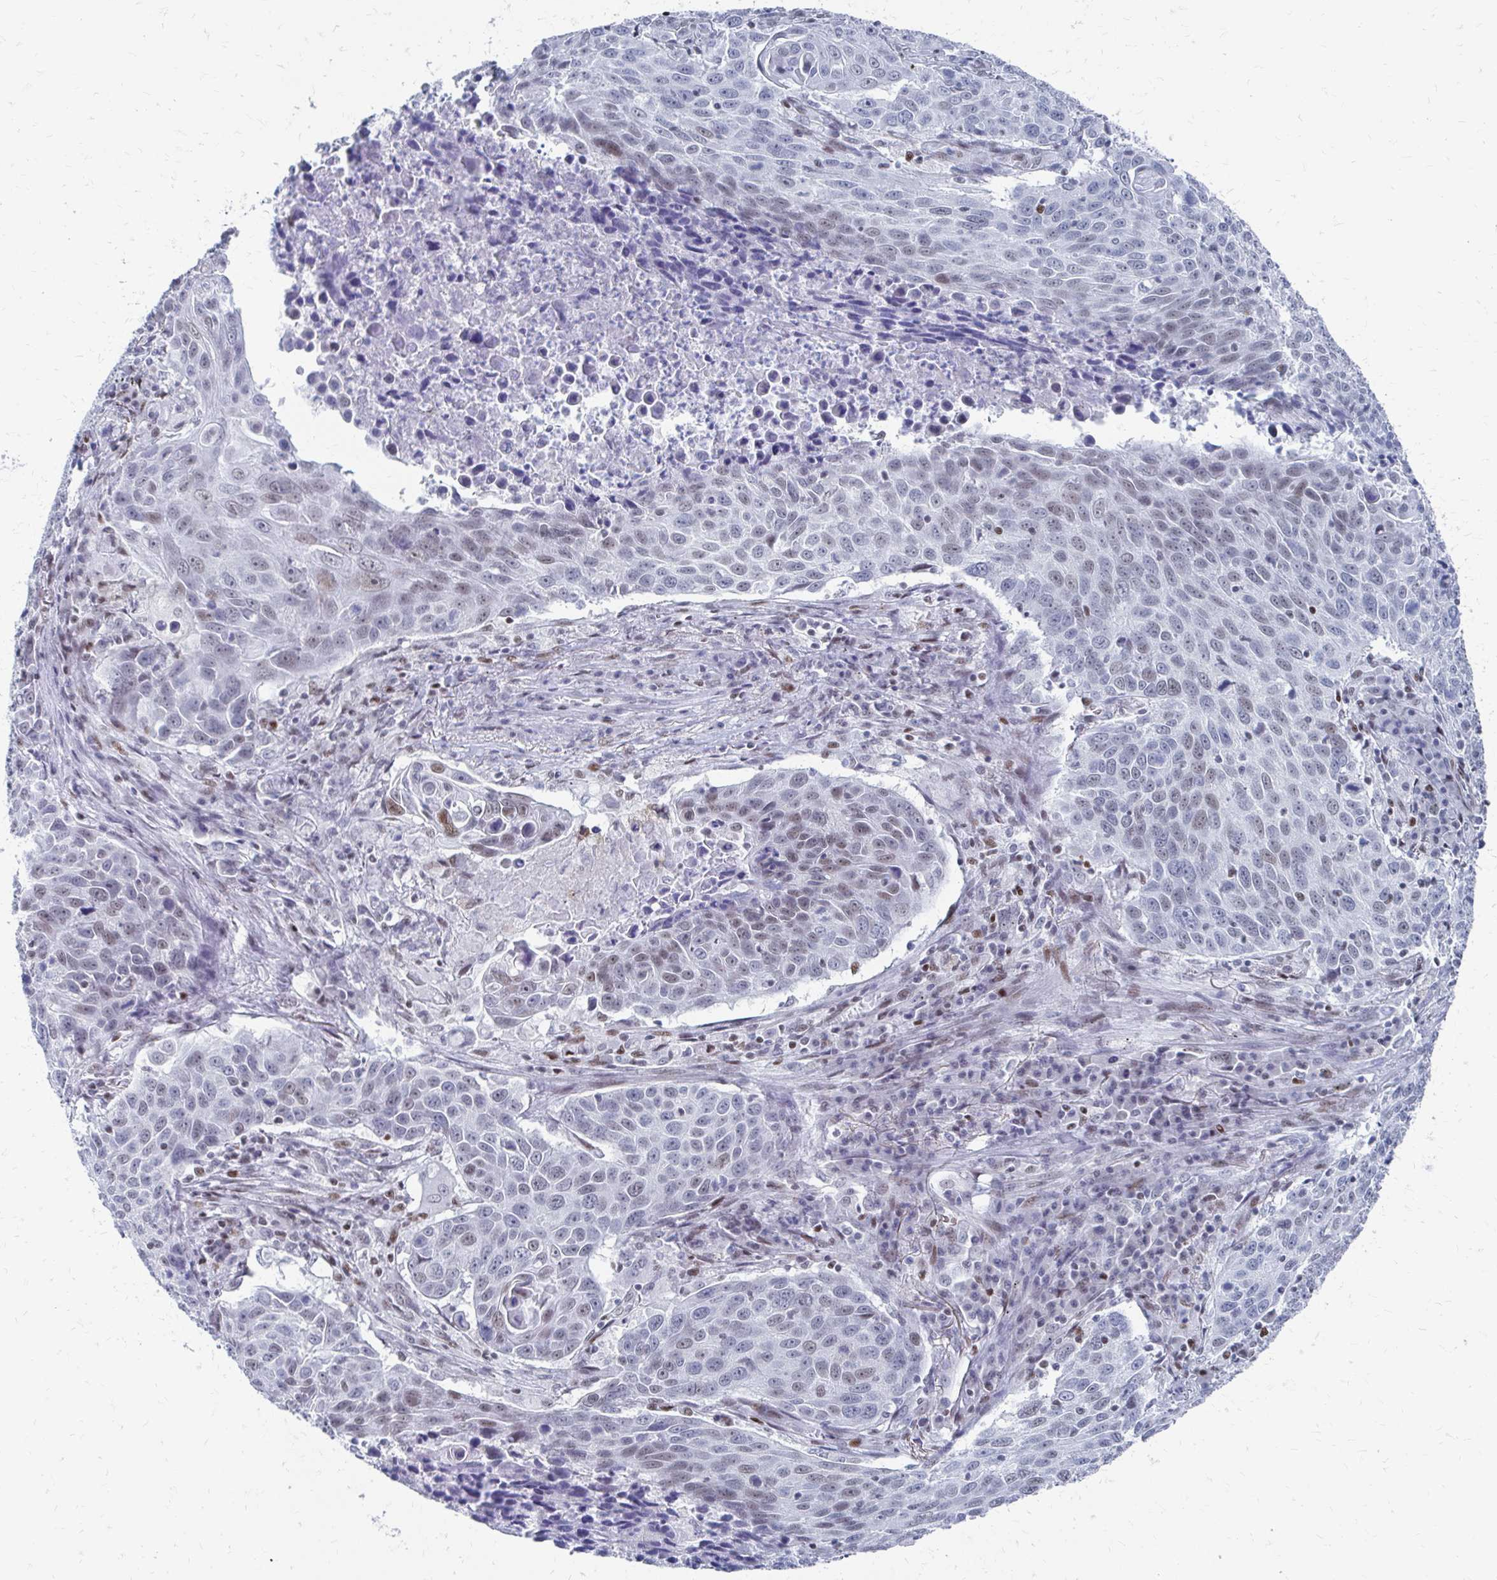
{"staining": {"intensity": "moderate", "quantity": "<25%", "location": "nuclear"}, "tissue": "lung cancer", "cell_type": "Tumor cells", "image_type": "cancer", "snomed": [{"axis": "morphology", "description": "Squamous cell carcinoma, NOS"}, {"axis": "topography", "description": "Lung"}], "caption": "Approximately <25% of tumor cells in human squamous cell carcinoma (lung) exhibit moderate nuclear protein positivity as visualized by brown immunohistochemical staining.", "gene": "CDIN1", "patient": {"sex": "male", "age": 78}}